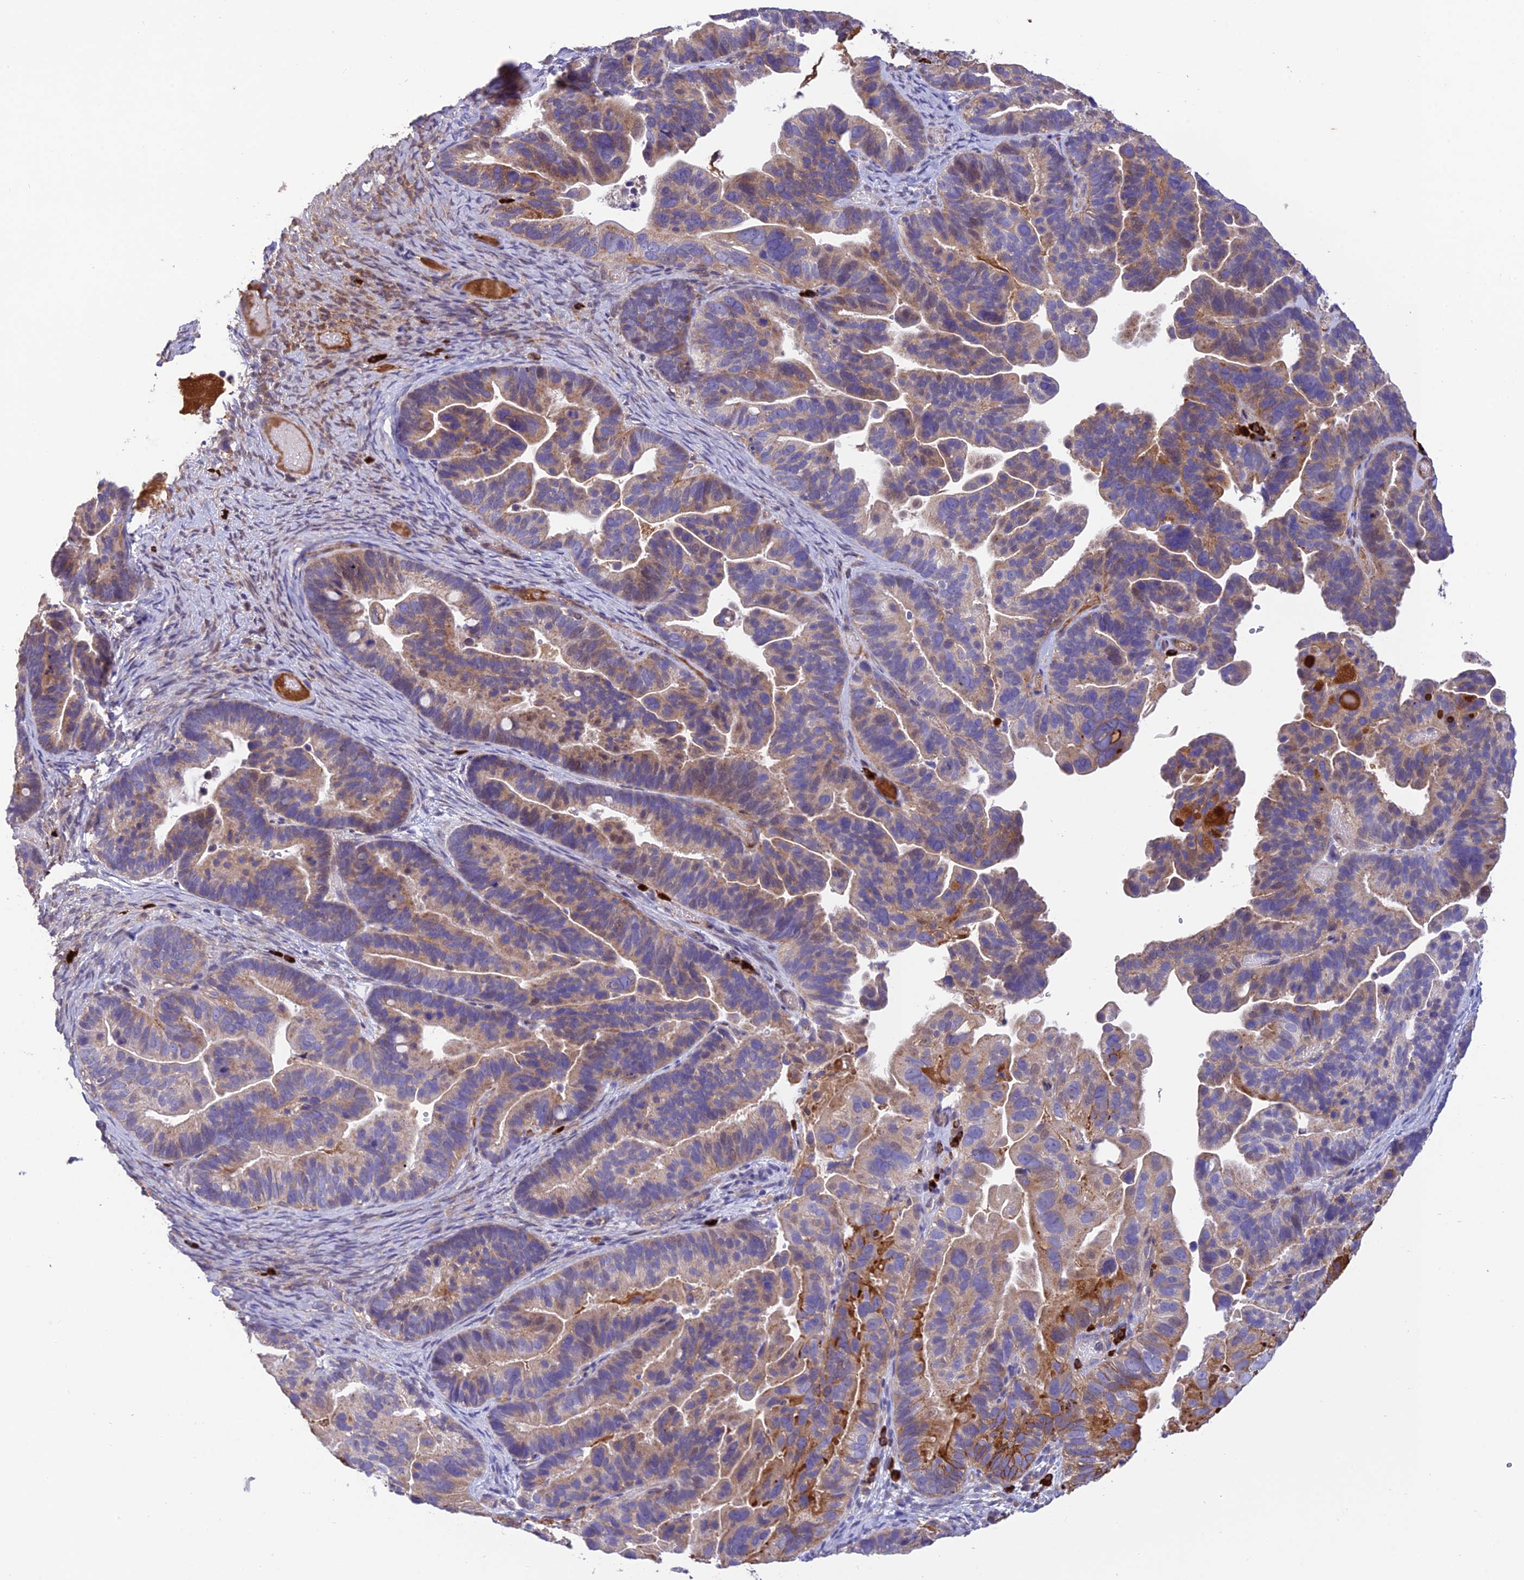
{"staining": {"intensity": "moderate", "quantity": "25%-75%", "location": "cytoplasmic/membranous"}, "tissue": "ovarian cancer", "cell_type": "Tumor cells", "image_type": "cancer", "snomed": [{"axis": "morphology", "description": "Cystadenocarcinoma, serous, NOS"}, {"axis": "topography", "description": "Ovary"}], "caption": "A brown stain highlights moderate cytoplasmic/membranous positivity of a protein in human ovarian serous cystadenocarcinoma tumor cells.", "gene": "MIOS", "patient": {"sex": "female", "age": 56}}